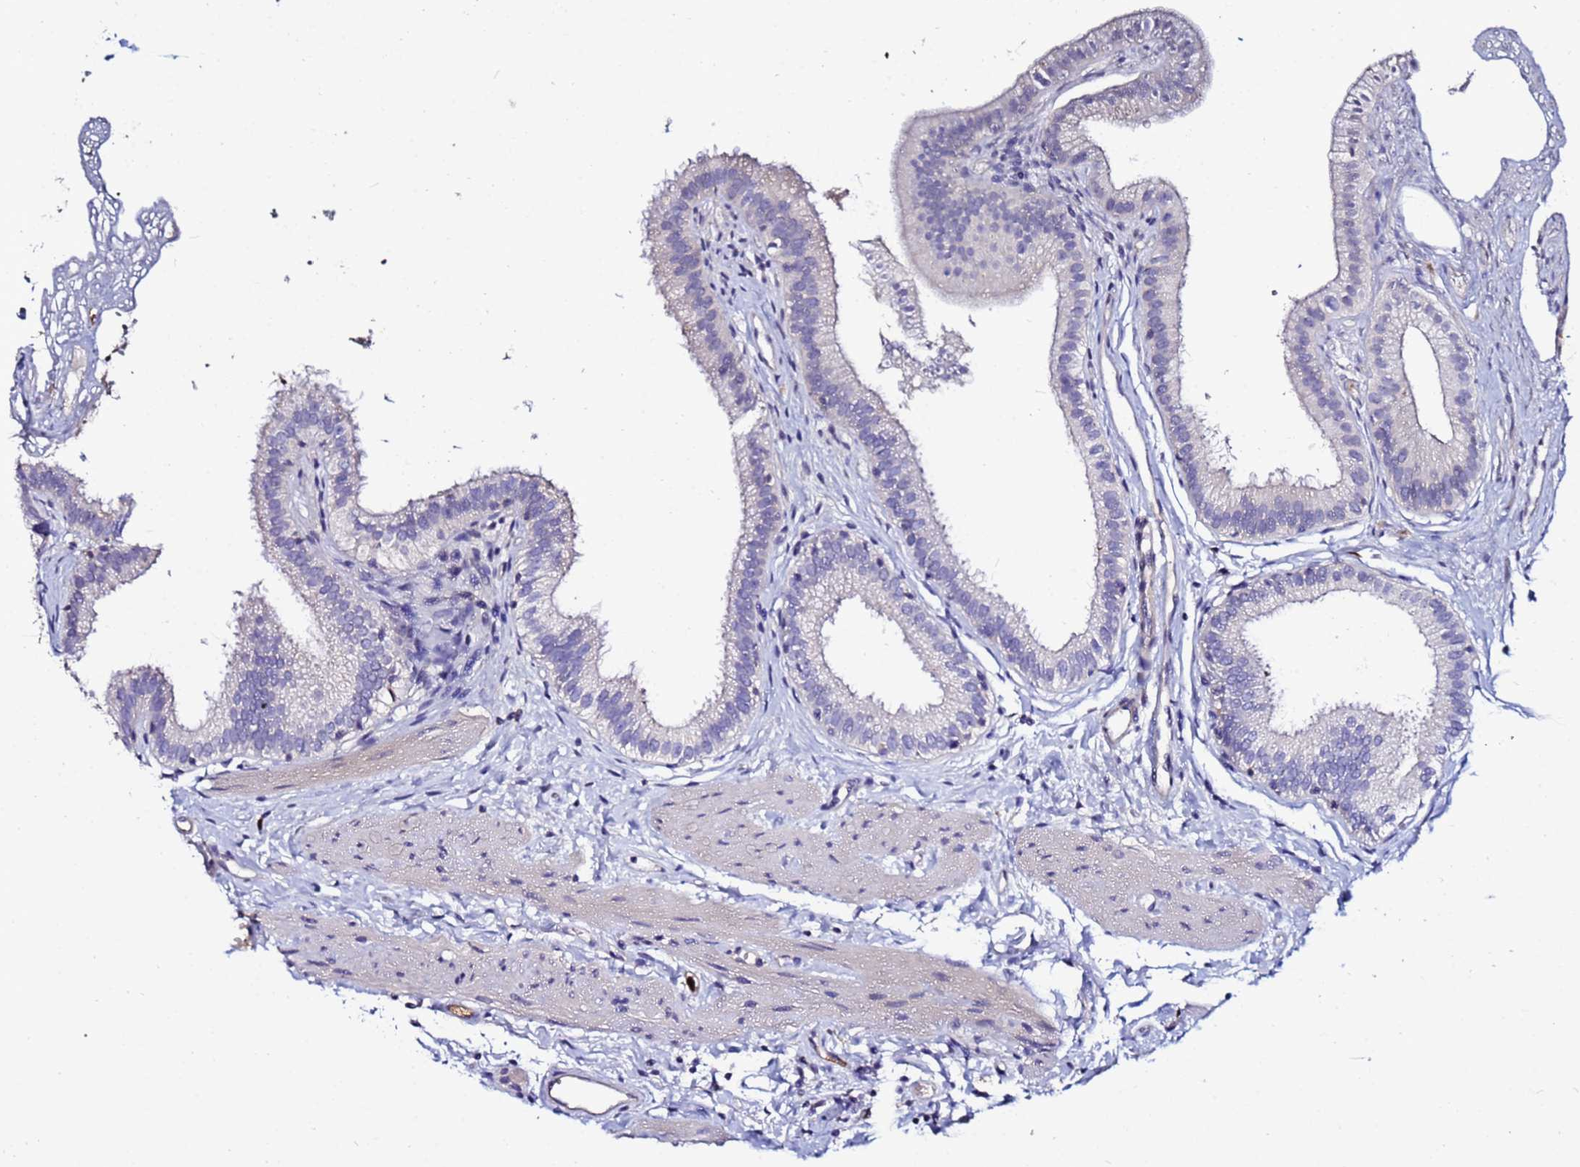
{"staining": {"intensity": "negative", "quantity": "none", "location": "none"}, "tissue": "gallbladder", "cell_type": "Glandular cells", "image_type": "normal", "snomed": [{"axis": "morphology", "description": "Normal tissue, NOS"}, {"axis": "topography", "description": "Gallbladder"}], "caption": "This is an IHC photomicrograph of benign human gallbladder. There is no staining in glandular cells.", "gene": "TUBAL3", "patient": {"sex": "female", "age": 54}}